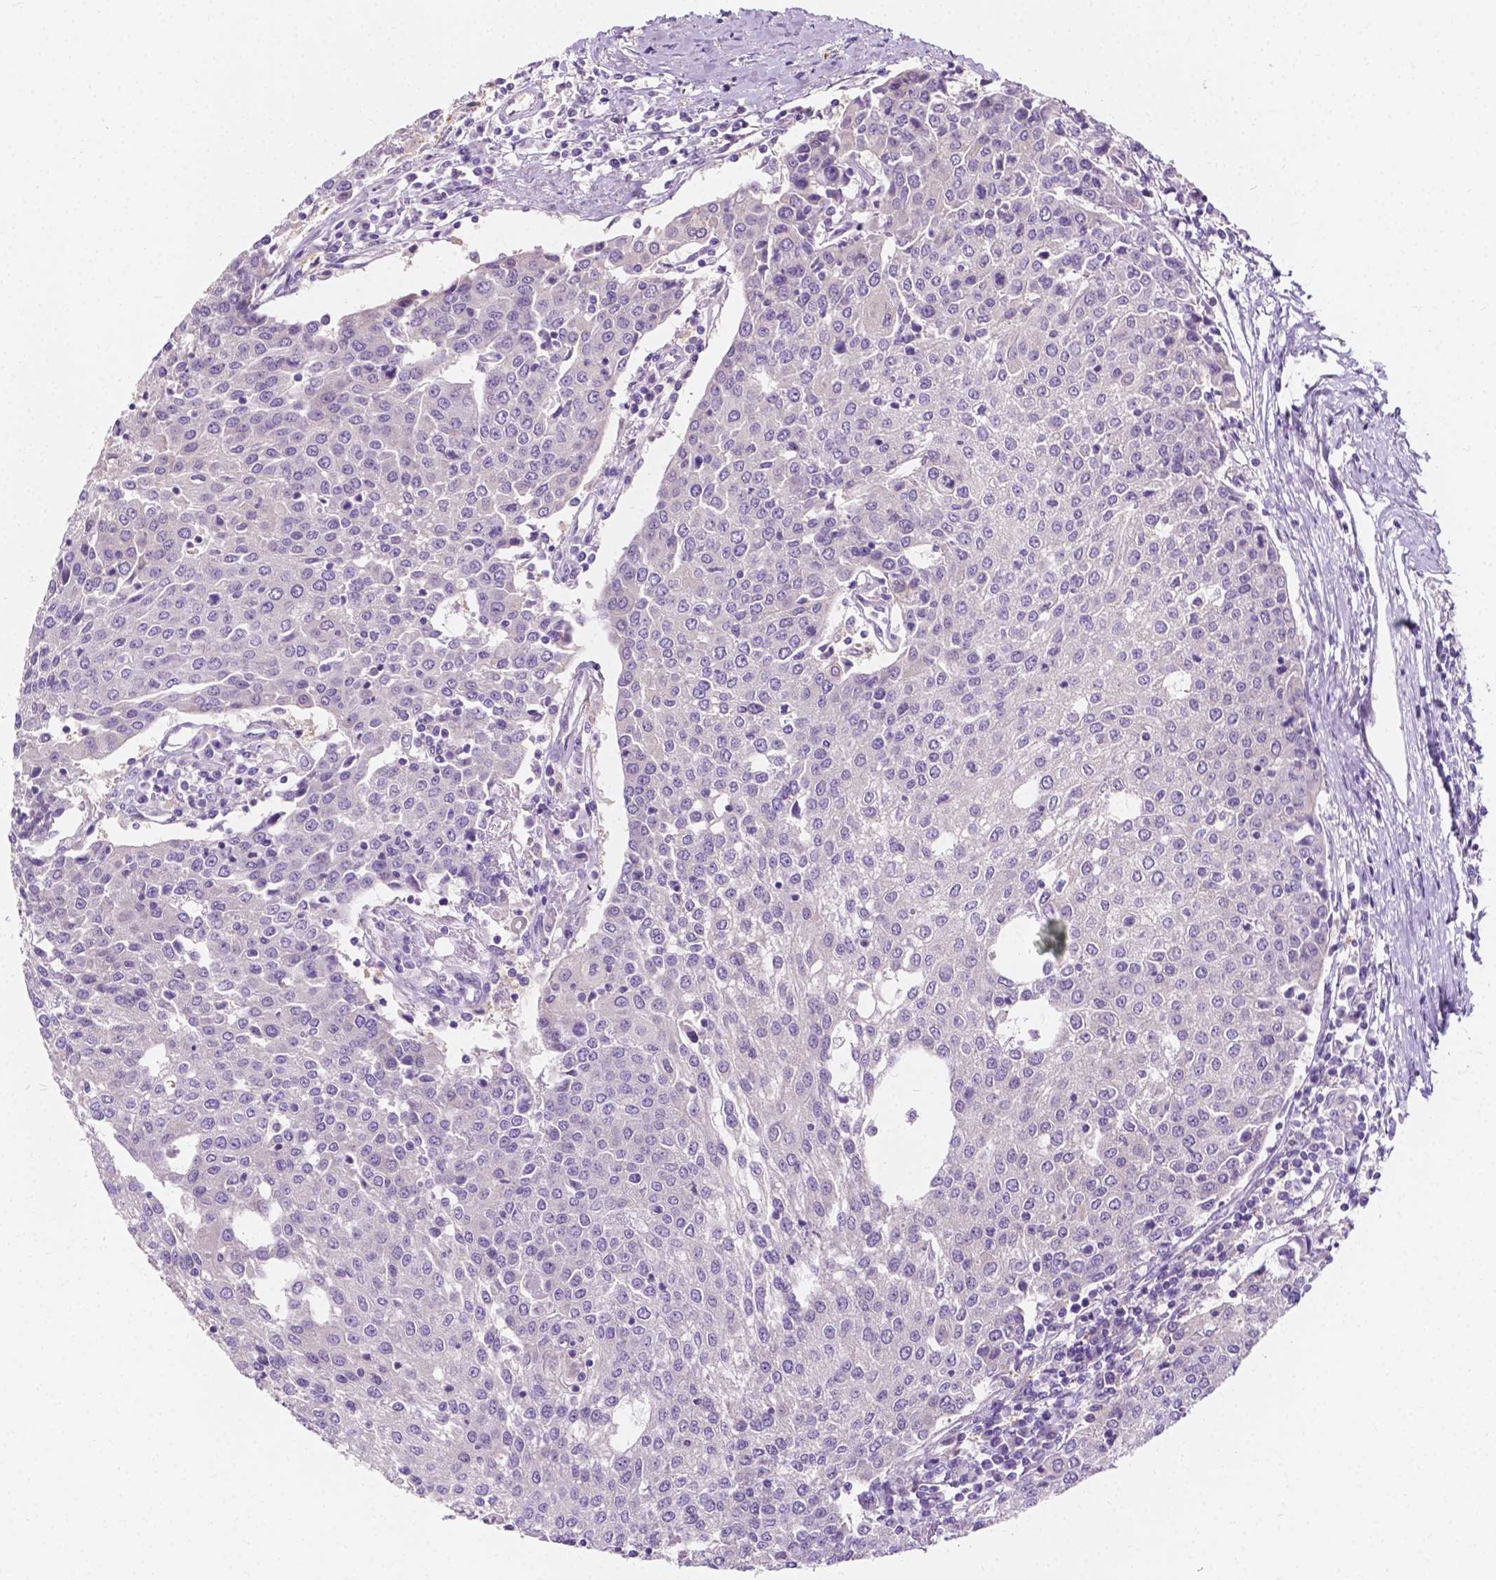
{"staining": {"intensity": "negative", "quantity": "none", "location": "none"}, "tissue": "urothelial cancer", "cell_type": "Tumor cells", "image_type": "cancer", "snomed": [{"axis": "morphology", "description": "Urothelial carcinoma, High grade"}, {"axis": "topography", "description": "Urinary bladder"}], "caption": "IHC of urothelial cancer displays no staining in tumor cells. (Stains: DAB (3,3'-diaminobenzidine) IHC with hematoxylin counter stain, Microscopy: brightfield microscopy at high magnification).", "gene": "SIRT2", "patient": {"sex": "female", "age": 85}}